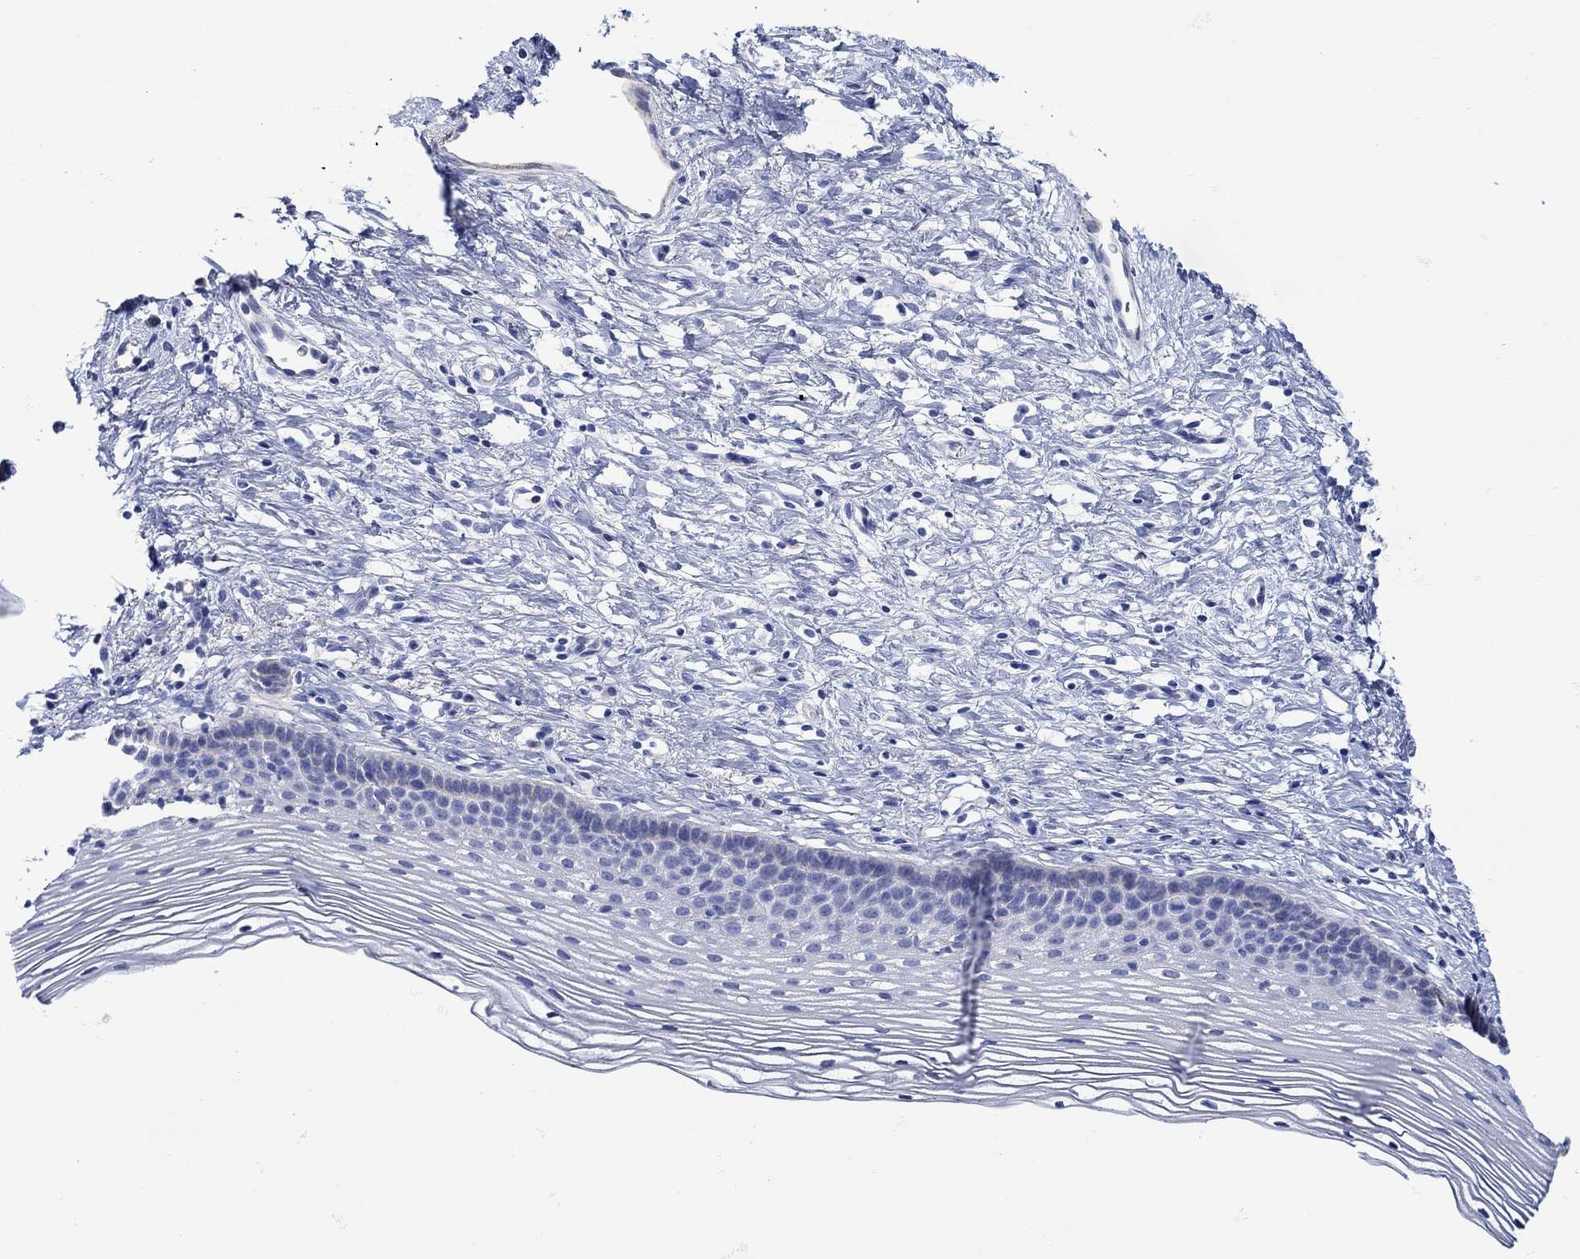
{"staining": {"intensity": "moderate", "quantity": "25%-75%", "location": "cytoplasmic/membranous"}, "tissue": "cervix", "cell_type": "Glandular cells", "image_type": "normal", "snomed": [{"axis": "morphology", "description": "Normal tissue, NOS"}, {"axis": "topography", "description": "Cervix"}], "caption": "Protein staining of benign cervix shows moderate cytoplasmic/membranous expression in about 25%-75% of glandular cells.", "gene": "ANKMY1", "patient": {"sex": "female", "age": 39}}